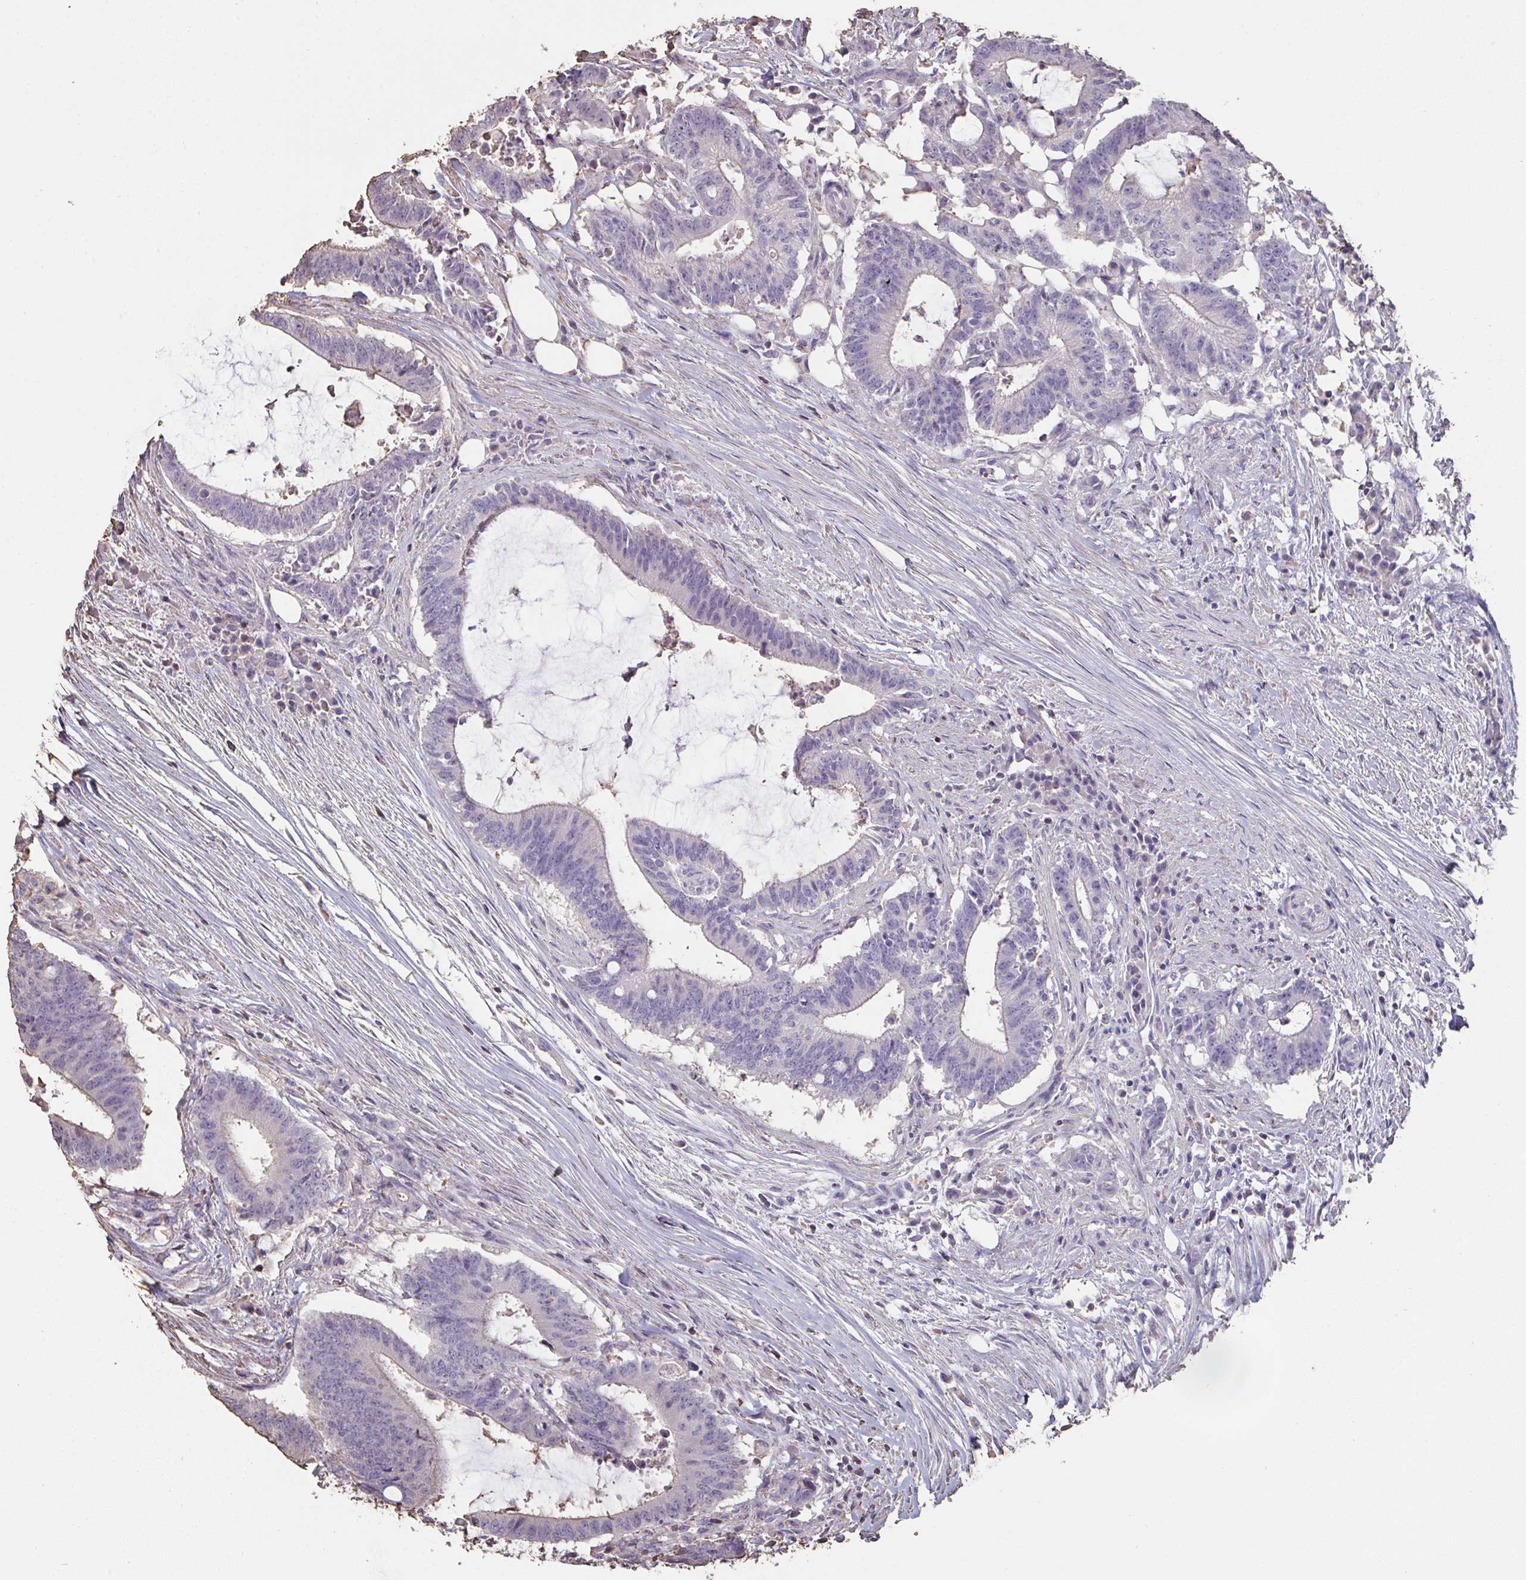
{"staining": {"intensity": "weak", "quantity": "<25%", "location": "cytoplasmic/membranous"}, "tissue": "colorectal cancer", "cell_type": "Tumor cells", "image_type": "cancer", "snomed": [{"axis": "morphology", "description": "Adenocarcinoma, NOS"}, {"axis": "topography", "description": "Colon"}], "caption": "Protein analysis of colorectal adenocarcinoma displays no significant positivity in tumor cells.", "gene": "IL23R", "patient": {"sex": "female", "age": 43}}